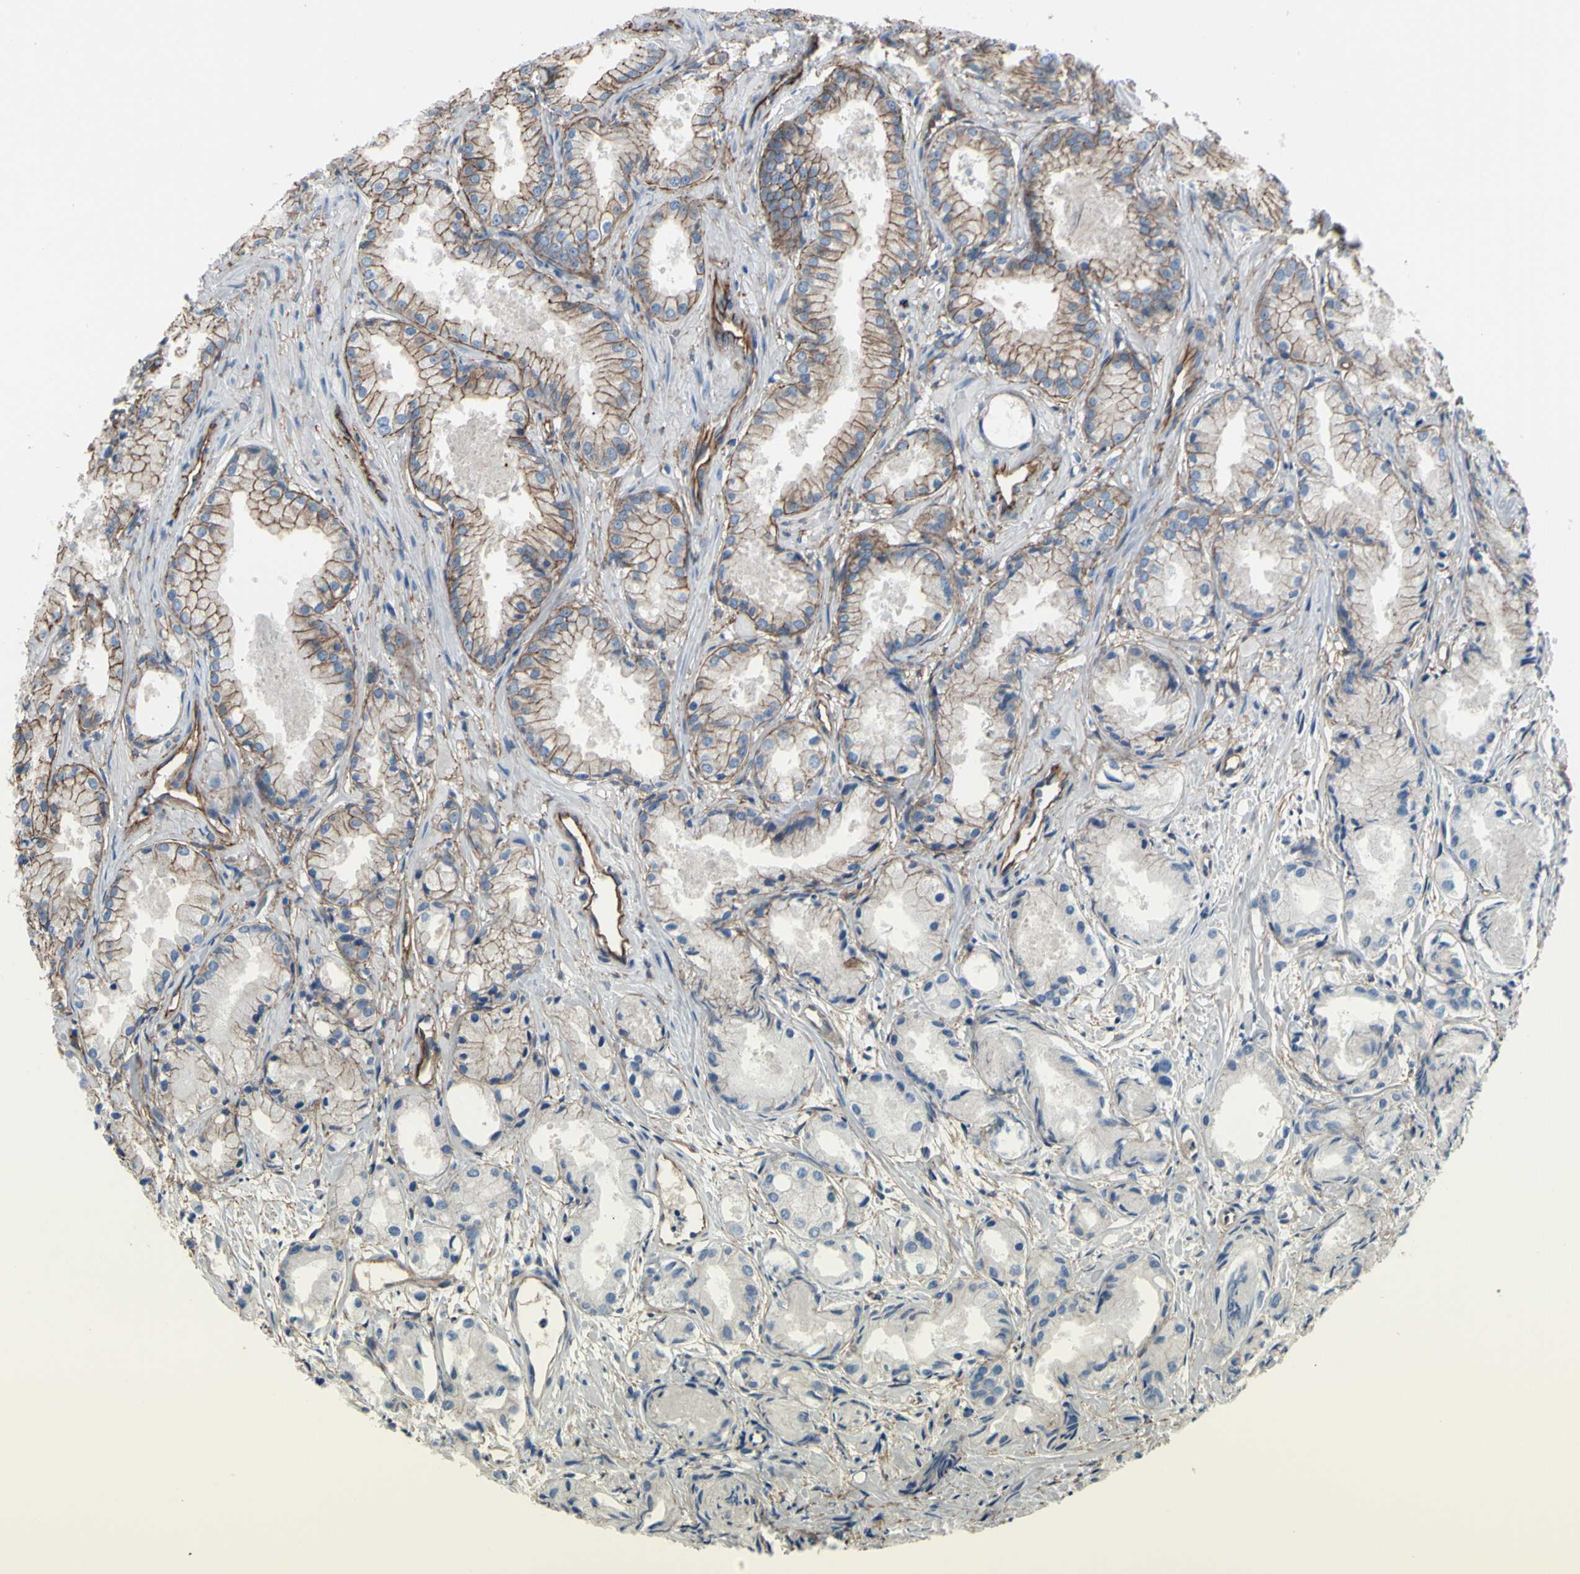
{"staining": {"intensity": "moderate", "quantity": "25%-75%", "location": "cytoplasmic/membranous"}, "tissue": "prostate cancer", "cell_type": "Tumor cells", "image_type": "cancer", "snomed": [{"axis": "morphology", "description": "Adenocarcinoma, Low grade"}, {"axis": "topography", "description": "Prostate"}], "caption": "Tumor cells exhibit medium levels of moderate cytoplasmic/membranous staining in about 25%-75% of cells in adenocarcinoma (low-grade) (prostate).", "gene": "TPBG", "patient": {"sex": "male", "age": 72}}